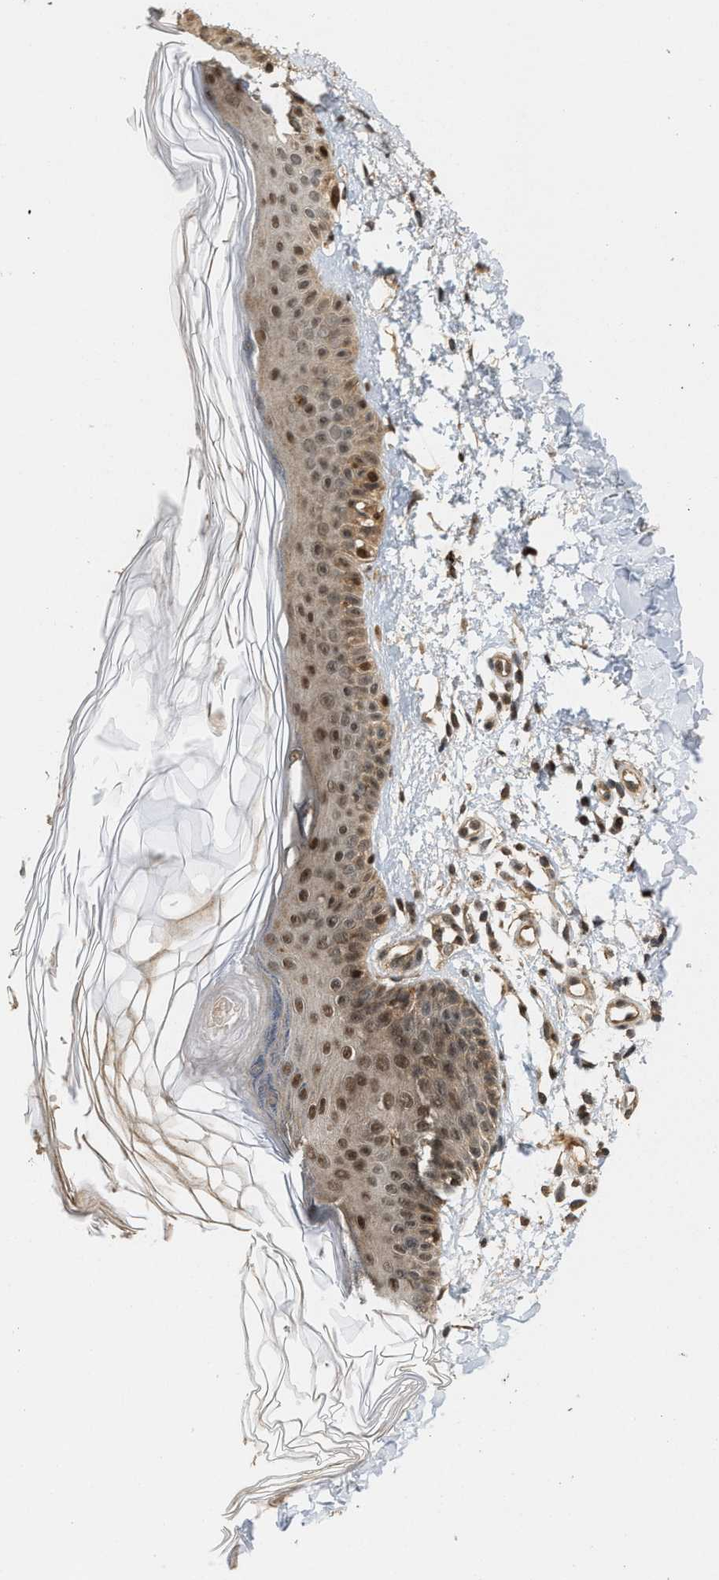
{"staining": {"intensity": "strong", "quantity": ">75%", "location": "cytoplasmic/membranous,nuclear"}, "tissue": "skin", "cell_type": "Fibroblasts", "image_type": "normal", "snomed": [{"axis": "morphology", "description": "Normal tissue, NOS"}, {"axis": "morphology", "description": "Malignant melanoma, NOS"}, {"axis": "topography", "description": "Skin"}], "caption": "Approximately >75% of fibroblasts in normal skin demonstrate strong cytoplasmic/membranous,nuclear protein expression as visualized by brown immunohistochemical staining.", "gene": "ELP2", "patient": {"sex": "male", "age": 83}}